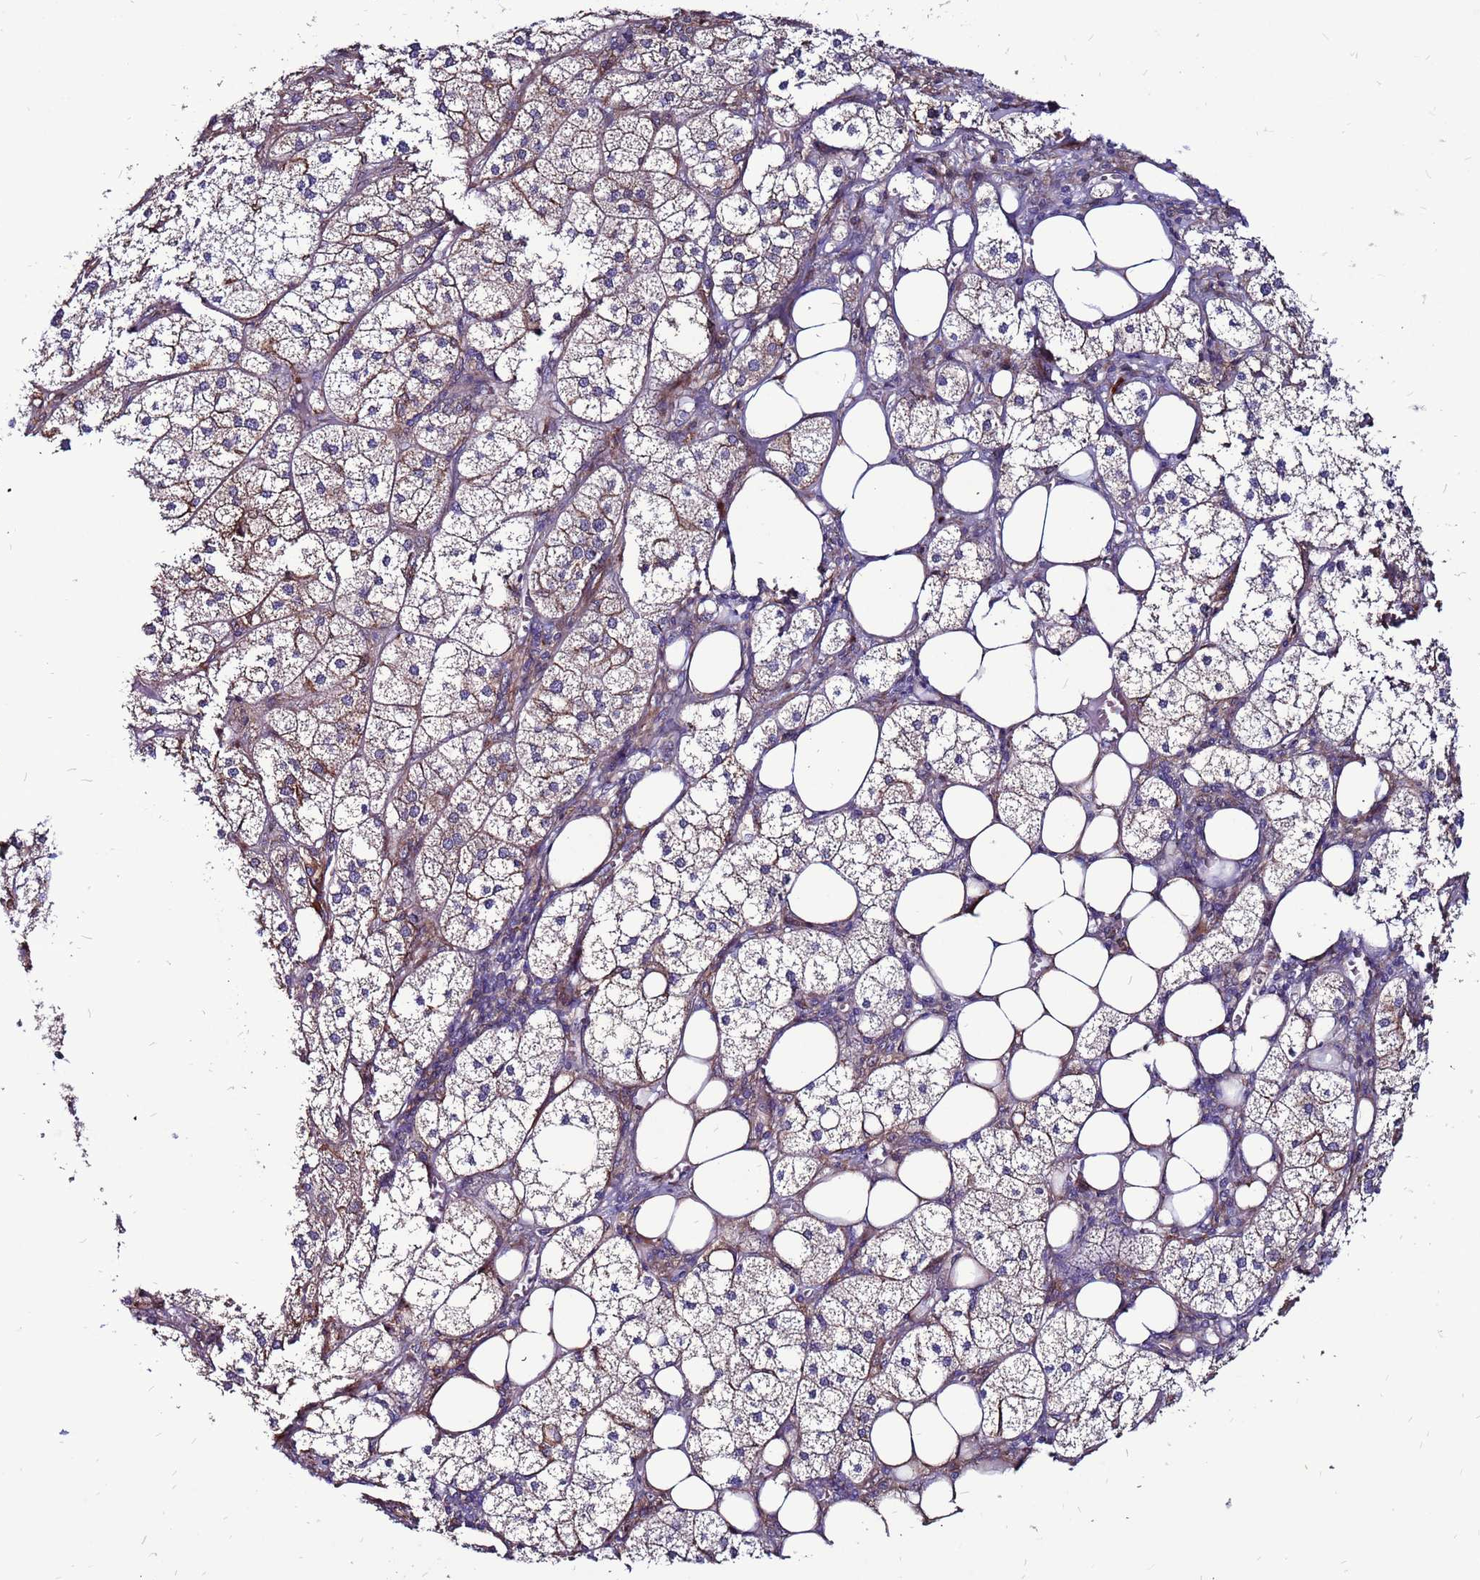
{"staining": {"intensity": "moderate", "quantity": "25%-75%", "location": "cytoplasmic/membranous"}, "tissue": "adrenal gland", "cell_type": "Glandular cells", "image_type": "normal", "snomed": [{"axis": "morphology", "description": "Normal tissue, NOS"}, {"axis": "topography", "description": "Adrenal gland"}], "caption": "This image reveals immunohistochemistry (IHC) staining of normal human adrenal gland, with medium moderate cytoplasmic/membranous expression in about 25%-75% of glandular cells.", "gene": "GPN3", "patient": {"sex": "female", "age": 61}}